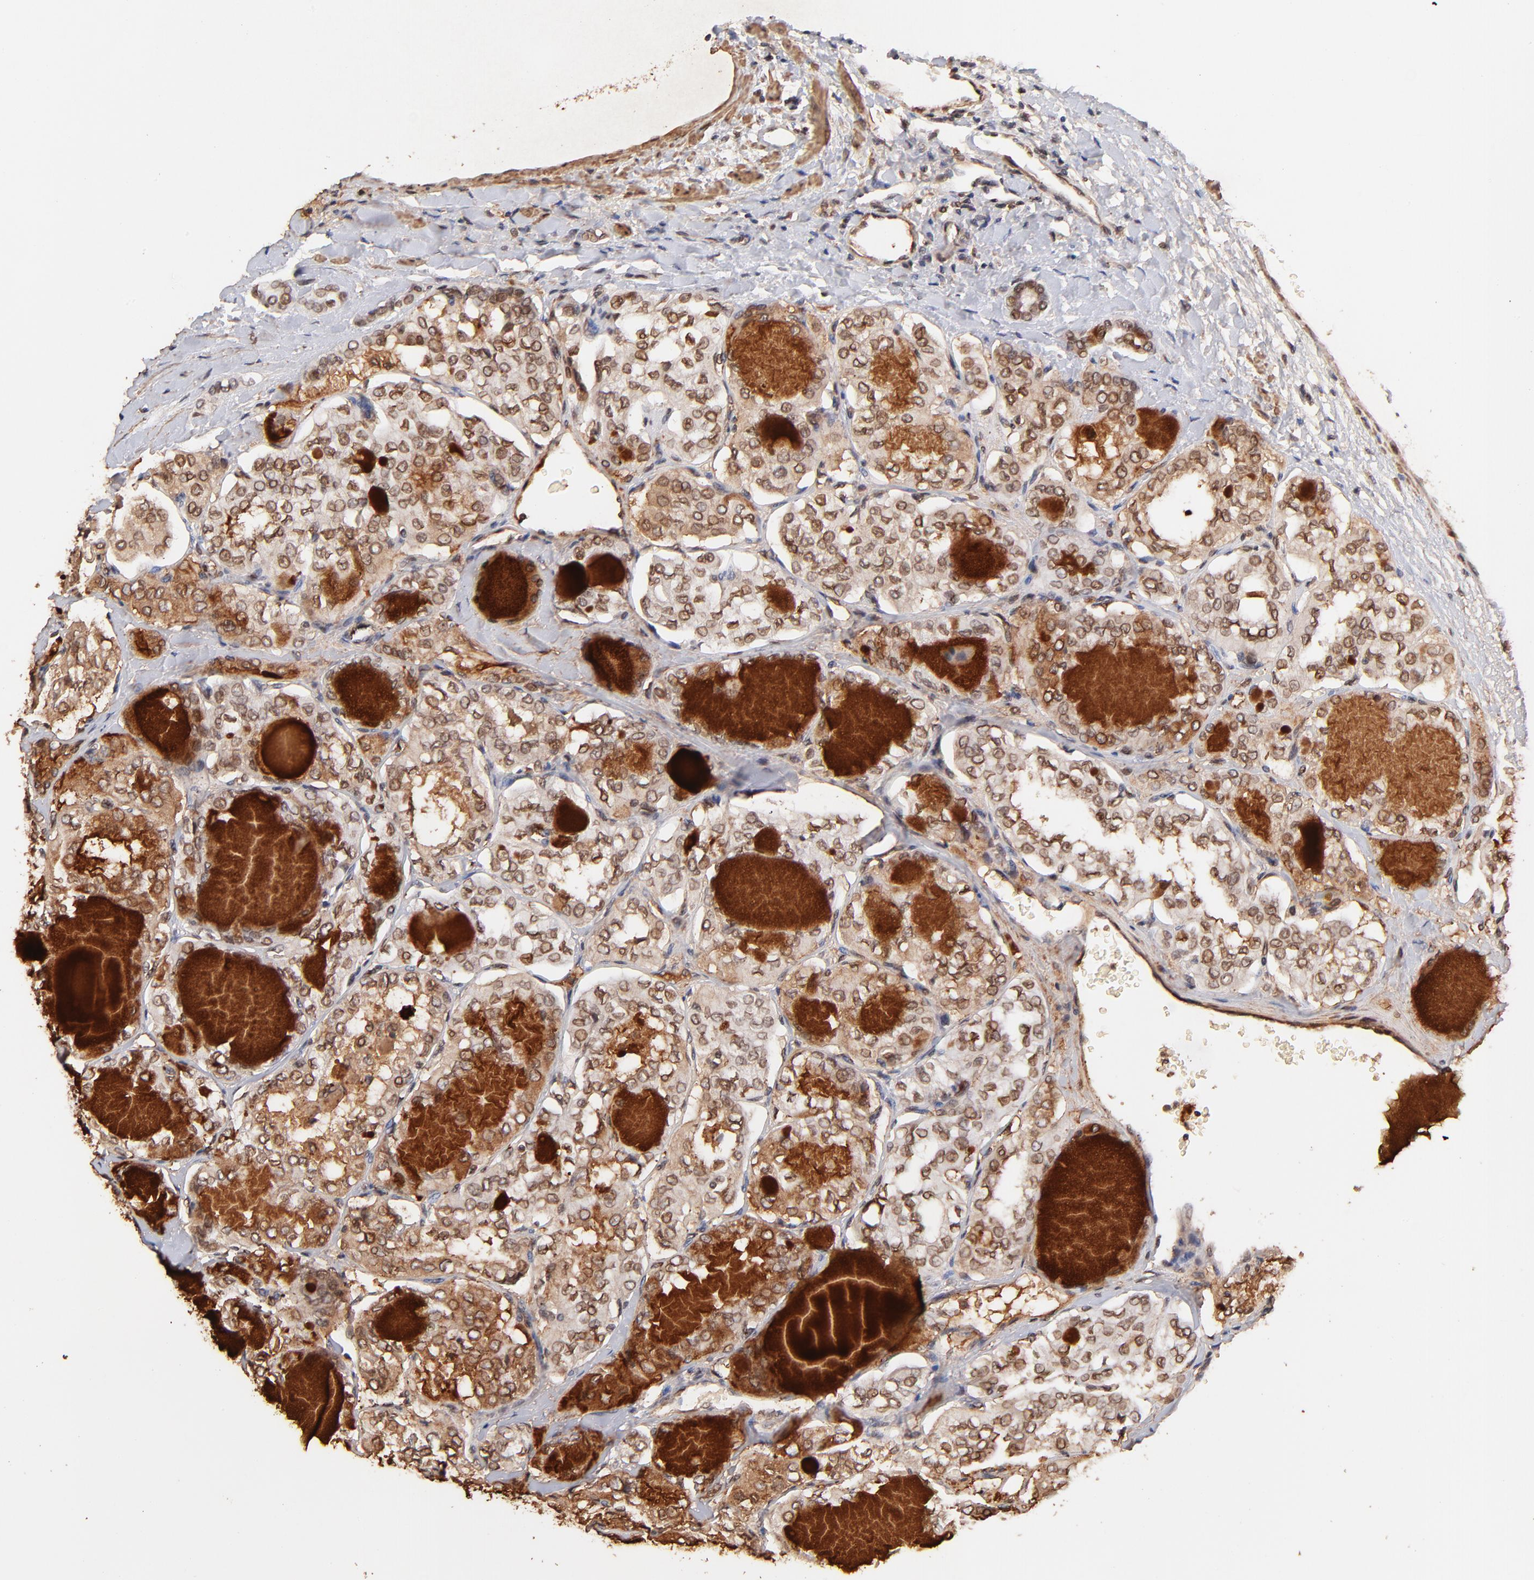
{"staining": {"intensity": "moderate", "quantity": ">75%", "location": "cytoplasmic/membranous,nuclear"}, "tissue": "thyroid cancer", "cell_type": "Tumor cells", "image_type": "cancer", "snomed": [{"axis": "morphology", "description": "Papillary adenocarcinoma, NOS"}, {"axis": "topography", "description": "Thyroid gland"}], "caption": "IHC histopathology image of human thyroid cancer (papillary adenocarcinoma) stained for a protein (brown), which exhibits medium levels of moderate cytoplasmic/membranous and nuclear expression in approximately >75% of tumor cells.", "gene": "ZFP92", "patient": {"sex": "male", "age": 20}}